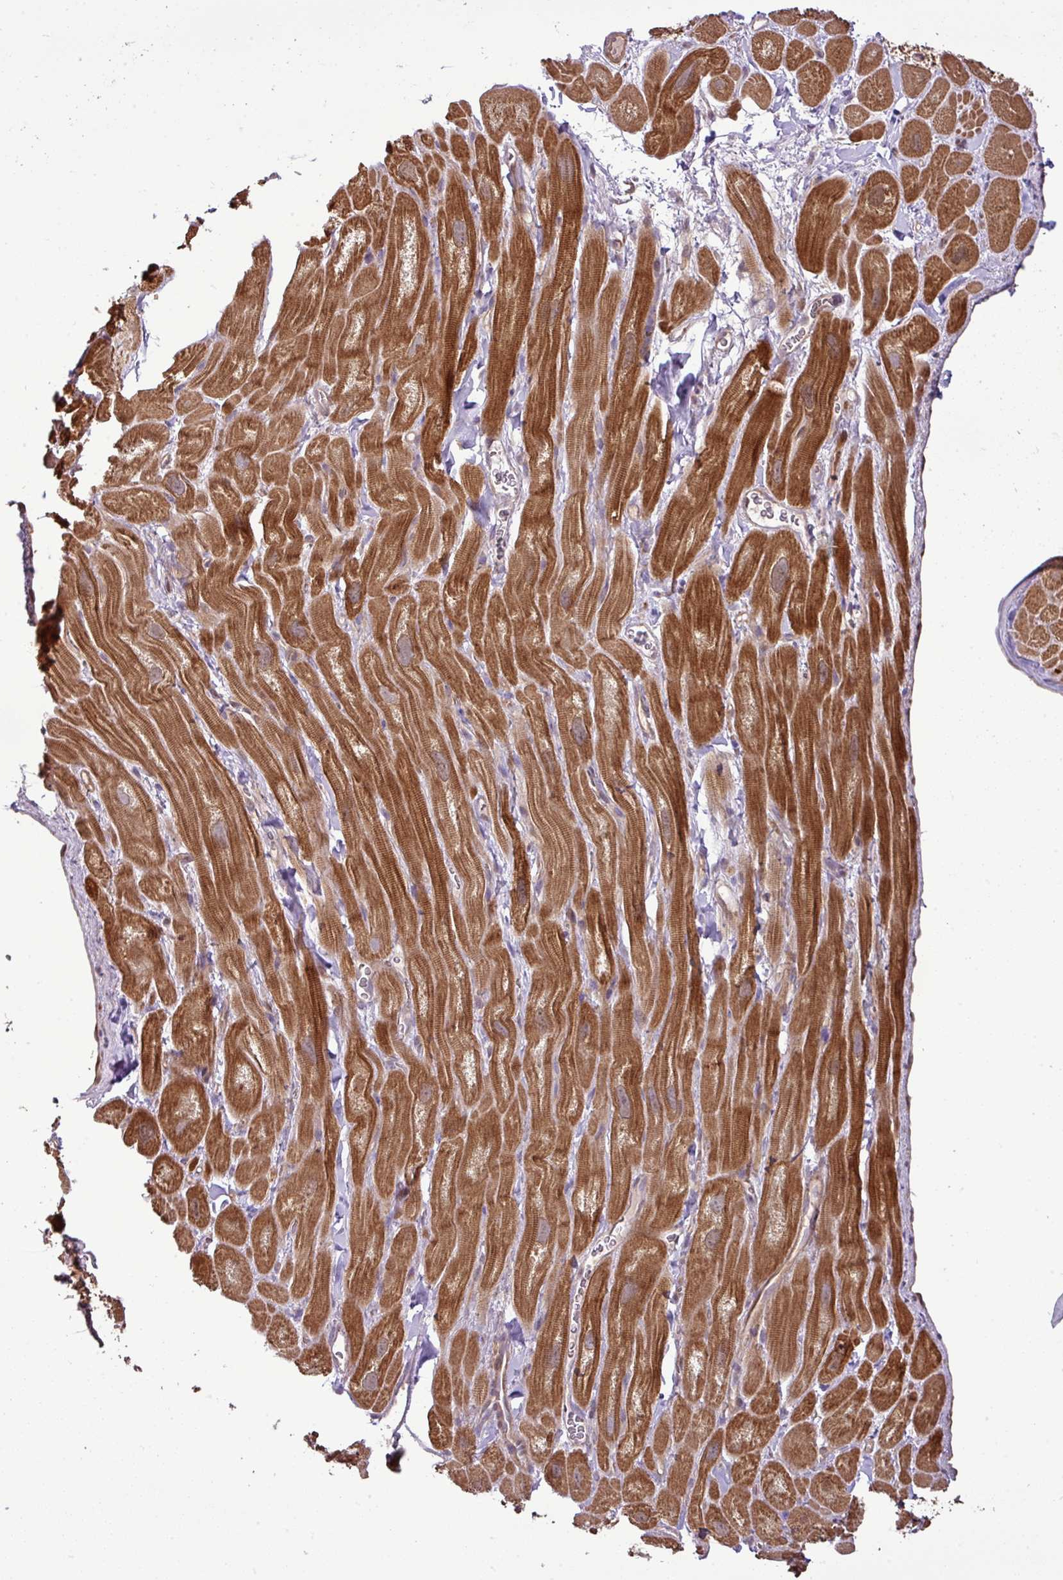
{"staining": {"intensity": "strong", "quantity": "25%-75%", "location": "cytoplasmic/membranous"}, "tissue": "heart muscle", "cell_type": "Cardiomyocytes", "image_type": "normal", "snomed": [{"axis": "morphology", "description": "Normal tissue, NOS"}, {"axis": "topography", "description": "Heart"}], "caption": "The immunohistochemical stain highlights strong cytoplasmic/membranous staining in cardiomyocytes of unremarkable heart muscle.", "gene": "TMEM107", "patient": {"sex": "male", "age": 49}}